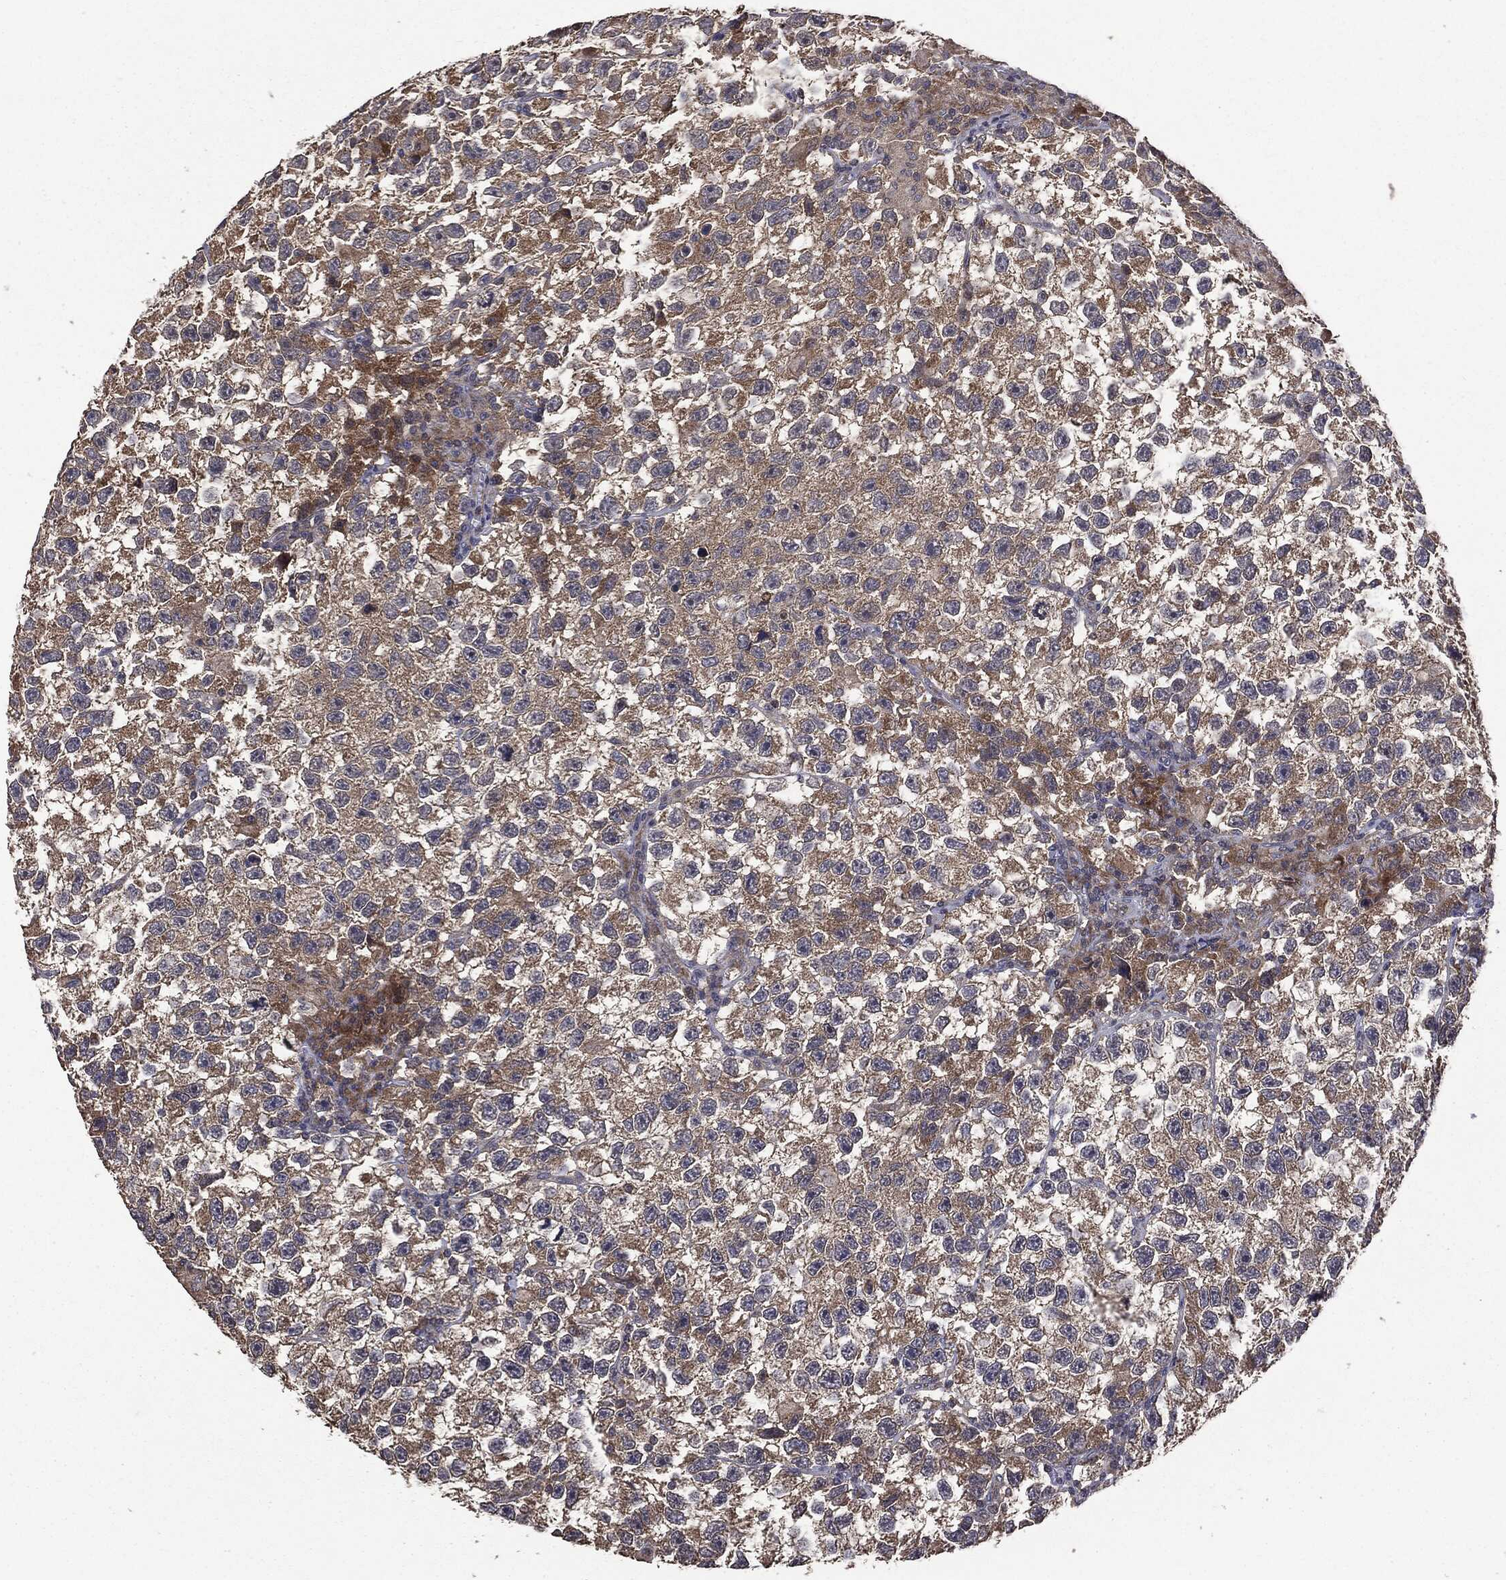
{"staining": {"intensity": "weak", "quantity": "25%-75%", "location": "cytoplasmic/membranous"}, "tissue": "testis cancer", "cell_type": "Tumor cells", "image_type": "cancer", "snomed": [{"axis": "morphology", "description": "Seminoma, NOS"}, {"axis": "topography", "description": "Testis"}], "caption": "This image demonstrates immunohistochemistry staining of human seminoma (testis), with low weak cytoplasmic/membranous positivity in about 25%-75% of tumor cells.", "gene": "MTOR", "patient": {"sex": "male", "age": 26}}